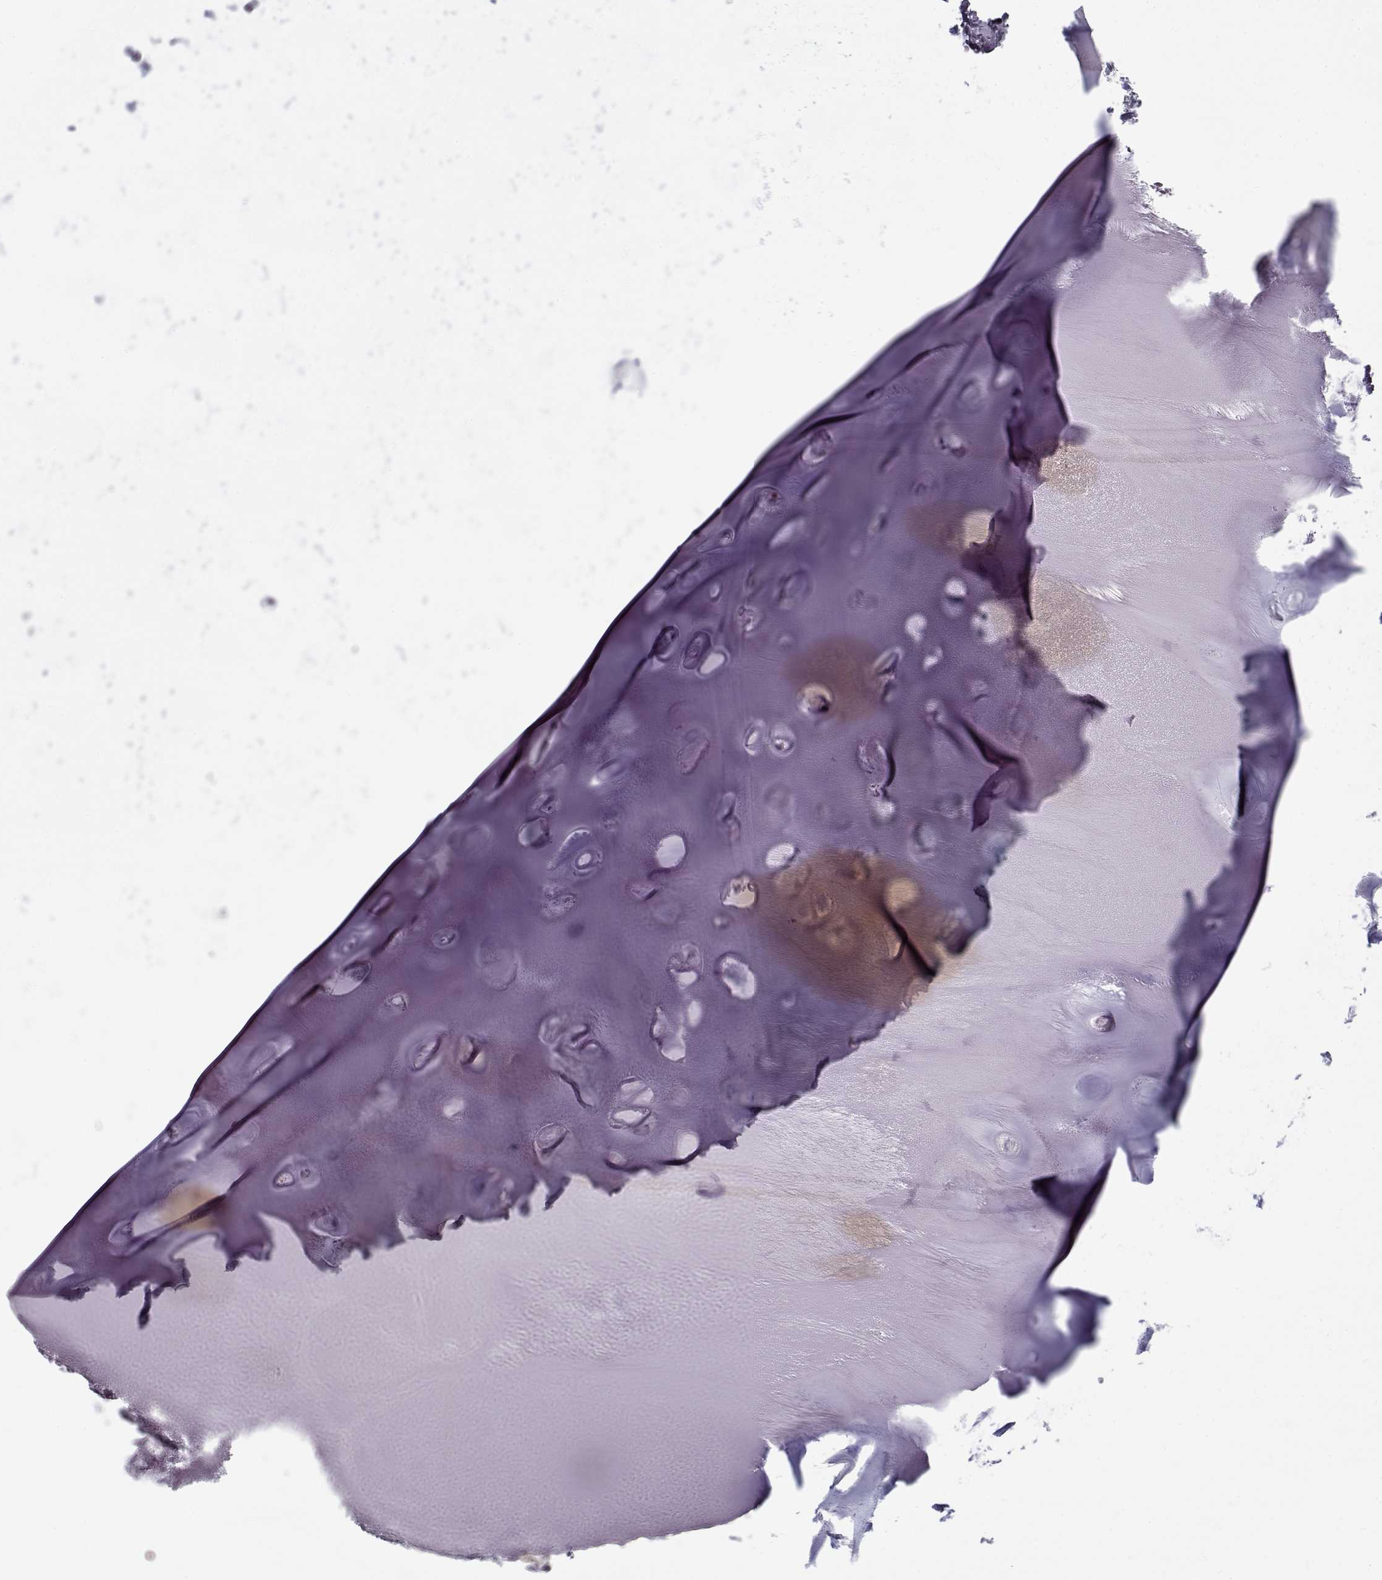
{"staining": {"intensity": "negative", "quantity": "none", "location": "none"}, "tissue": "soft tissue", "cell_type": "Chondrocytes", "image_type": "normal", "snomed": [{"axis": "morphology", "description": "Normal tissue, NOS"}, {"axis": "morphology", "description": "Squamous cell carcinoma, NOS"}, {"axis": "topography", "description": "Cartilage tissue"}, {"axis": "topography", "description": "Lung"}], "caption": "Immunohistochemistry (IHC) of normal human soft tissue reveals no staining in chondrocytes.", "gene": "SPACA9", "patient": {"sex": "male", "age": 66}}